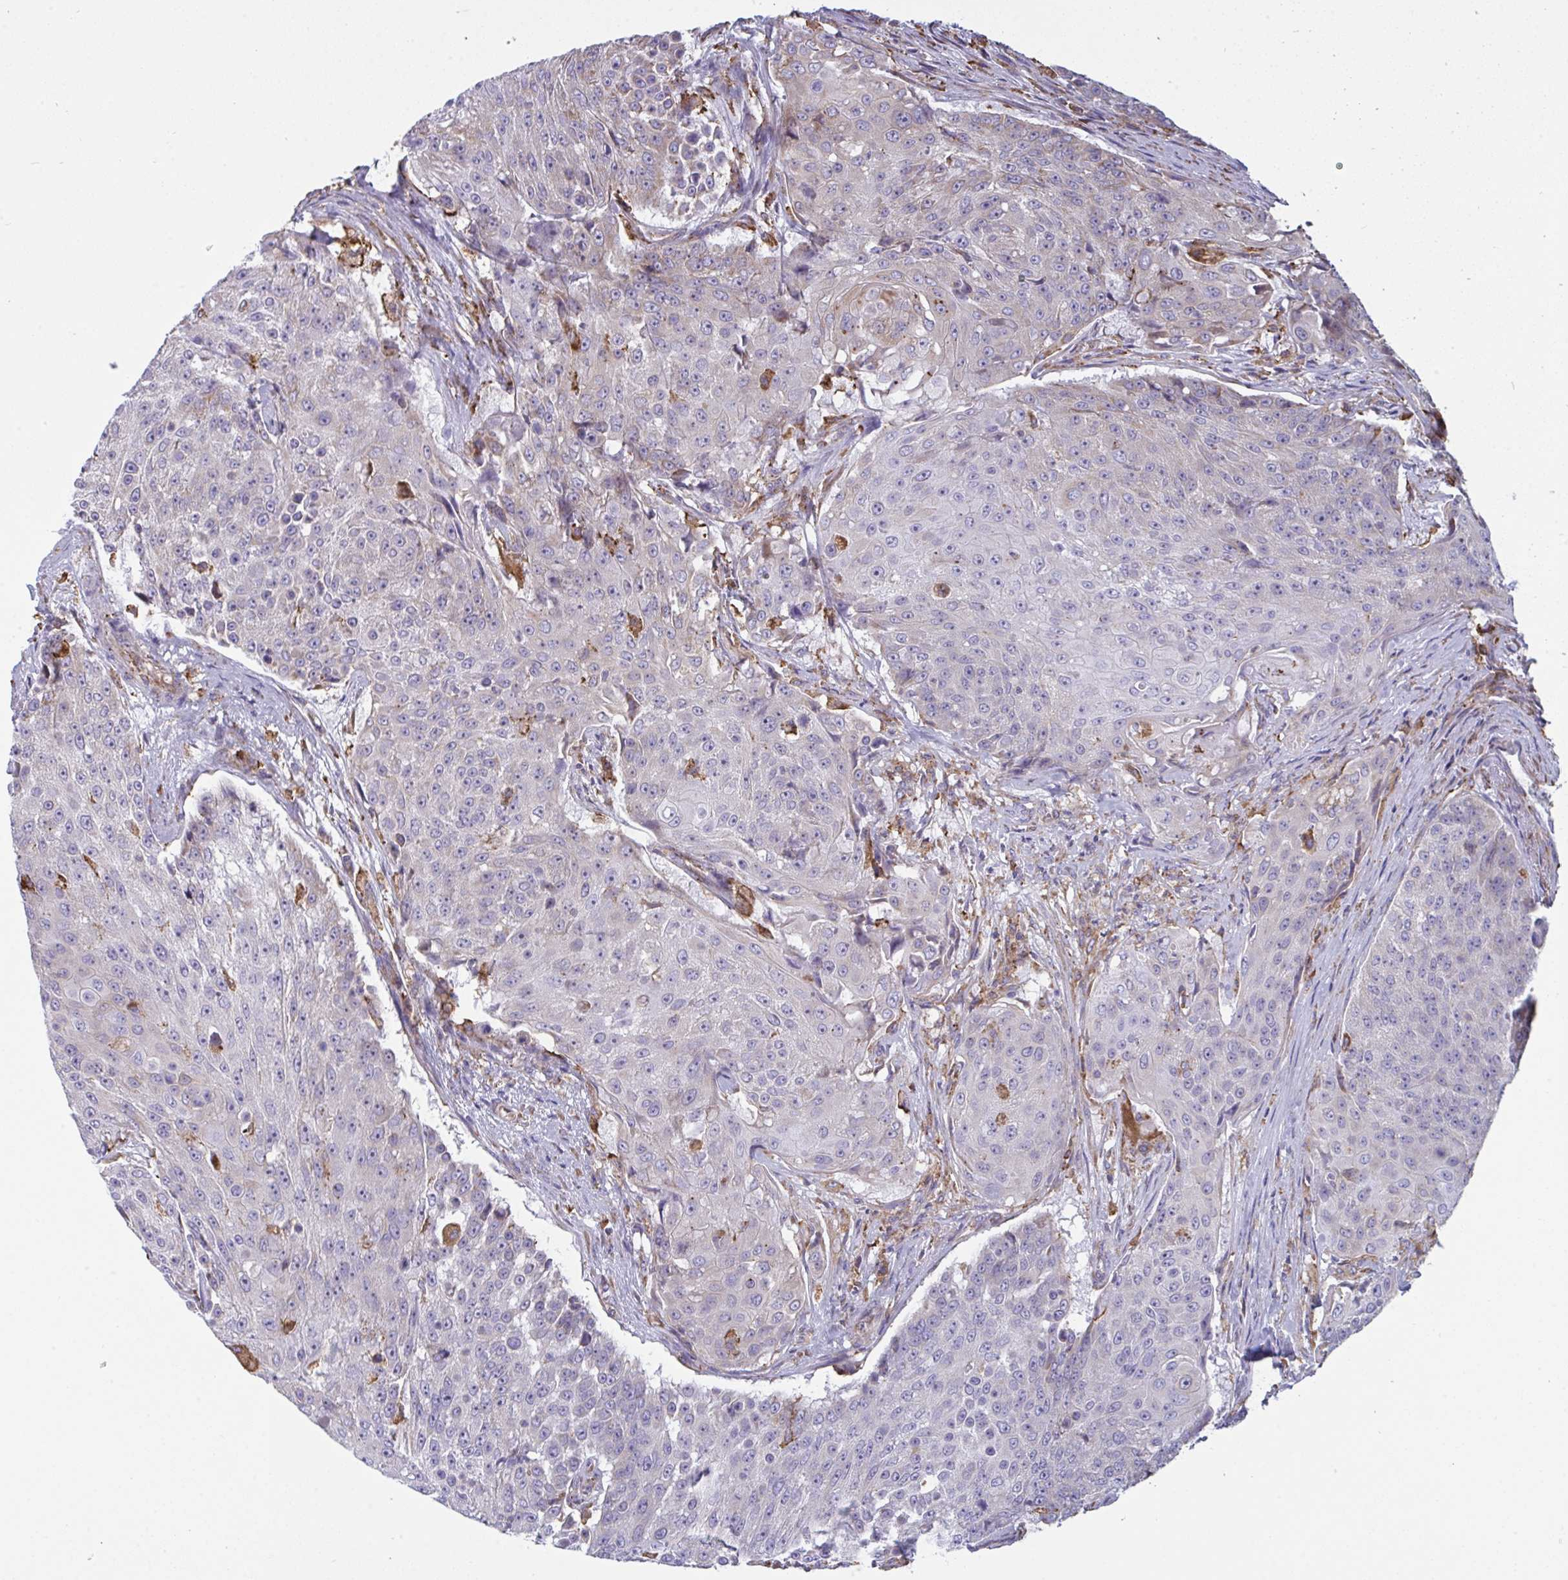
{"staining": {"intensity": "negative", "quantity": "none", "location": "none"}, "tissue": "urothelial cancer", "cell_type": "Tumor cells", "image_type": "cancer", "snomed": [{"axis": "morphology", "description": "Urothelial carcinoma, High grade"}, {"axis": "topography", "description": "Urinary bladder"}], "caption": "The image shows no staining of tumor cells in urothelial carcinoma (high-grade).", "gene": "MYMK", "patient": {"sex": "female", "age": 63}}